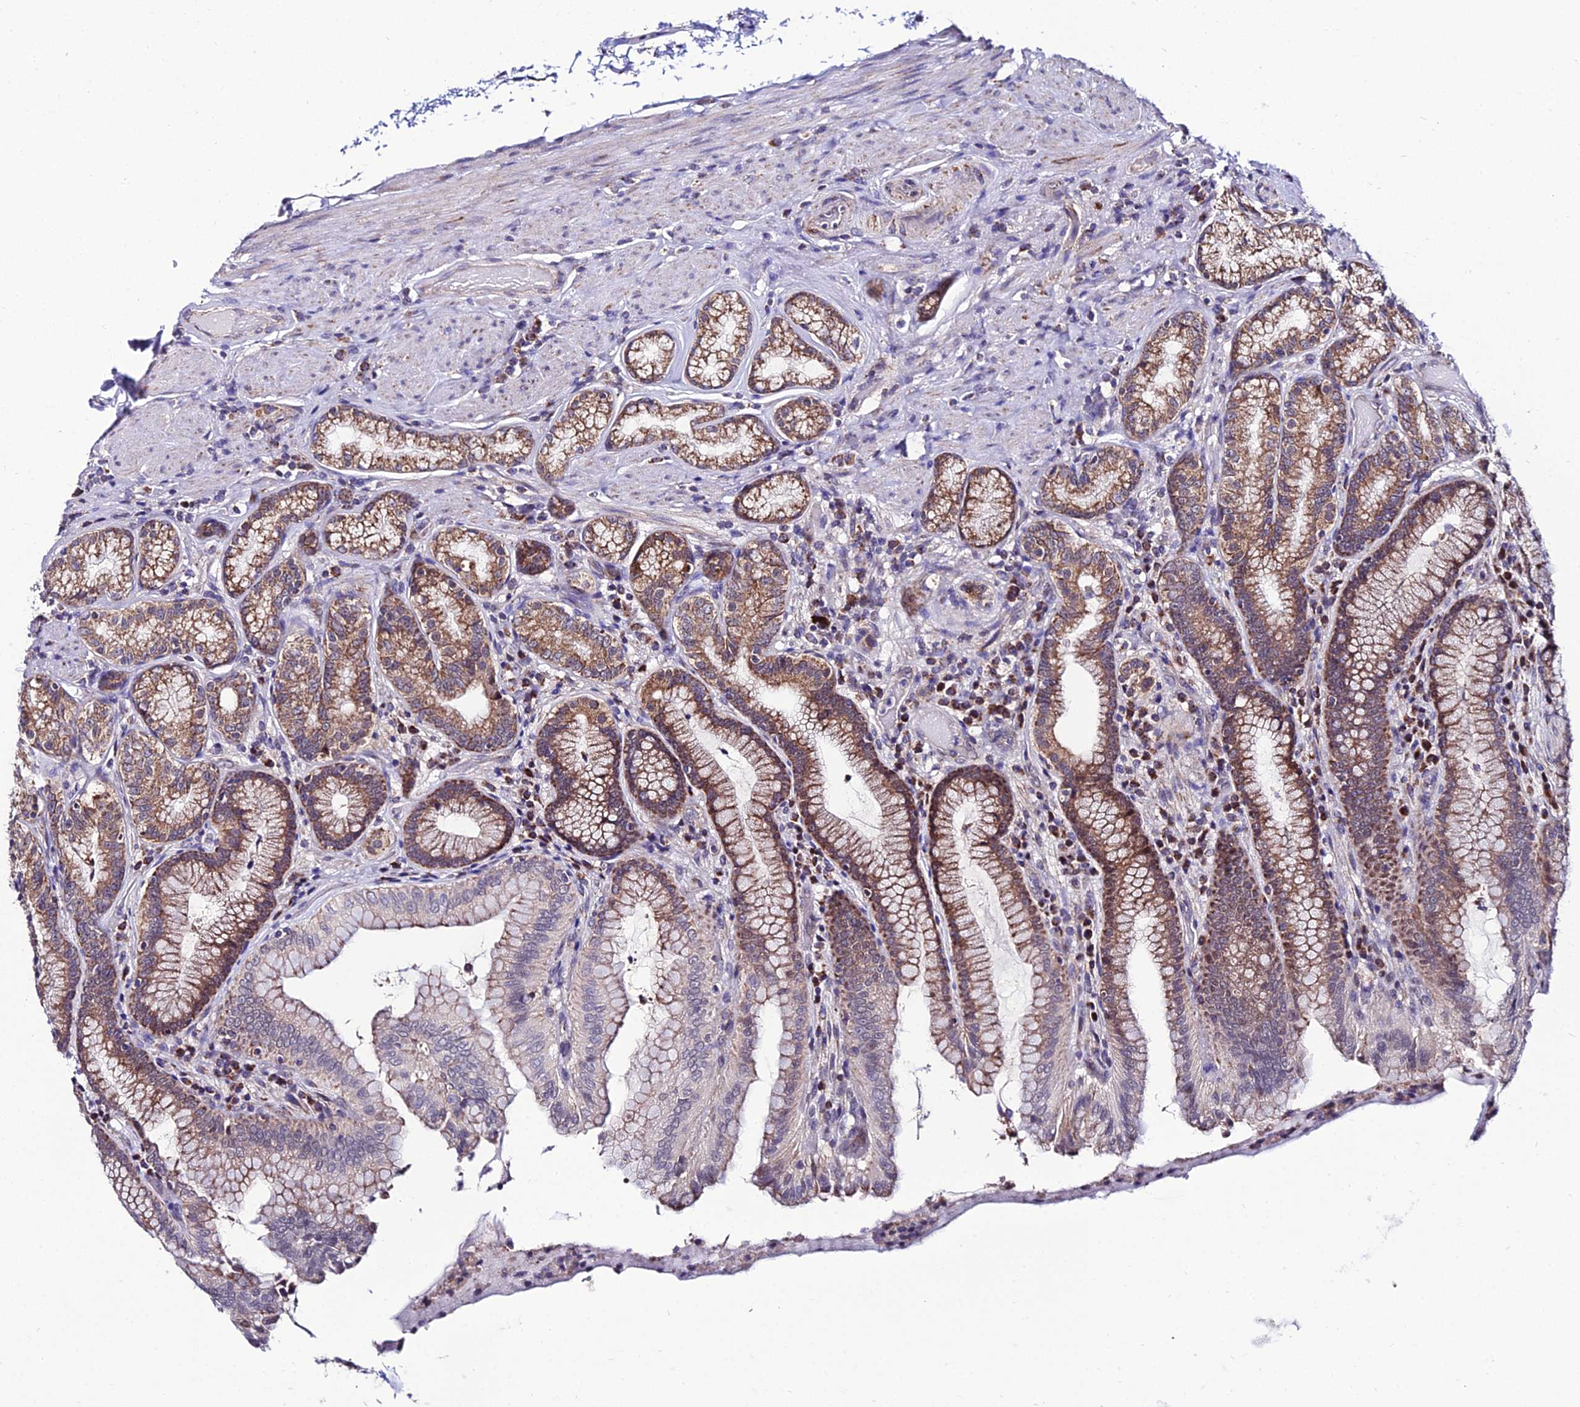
{"staining": {"intensity": "moderate", "quantity": "25%-75%", "location": "cytoplasmic/membranous"}, "tissue": "stomach", "cell_type": "Glandular cells", "image_type": "normal", "snomed": [{"axis": "morphology", "description": "Normal tissue, NOS"}, {"axis": "topography", "description": "Stomach, upper"}, {"axis": "topography", "description": "Stomach, lower"}], "caption": "Moderate cytoplasmic/membranous protein expression is present in about 25%-75% of glandular cells in stomach. Nuclei are stained in blue.", "gene": "PSMD2", "patient": {"sex": "female", "age": 76}}